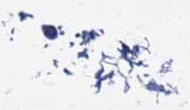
{"staining": {"intensity": "strong", "quantity": "<25%", "location": "cytoplasmic/membranous"}, "tissue": "esophagus", "cell_type": "Squamous epithelial cells", "image_type": "normal", "snomed": [{"axis": "morphology", "description": "Normal tissue, NOS"}, {"axis": "topography", "description": "Esophagus"}], "caption": "Protein staining of unremarkable esophagus exhibits strong cytoplasmic/membranous expression in approximately <25% of squamous epithelial cells.", "gene": "USP18", "patient": {"sex": "male", "age": 81}}